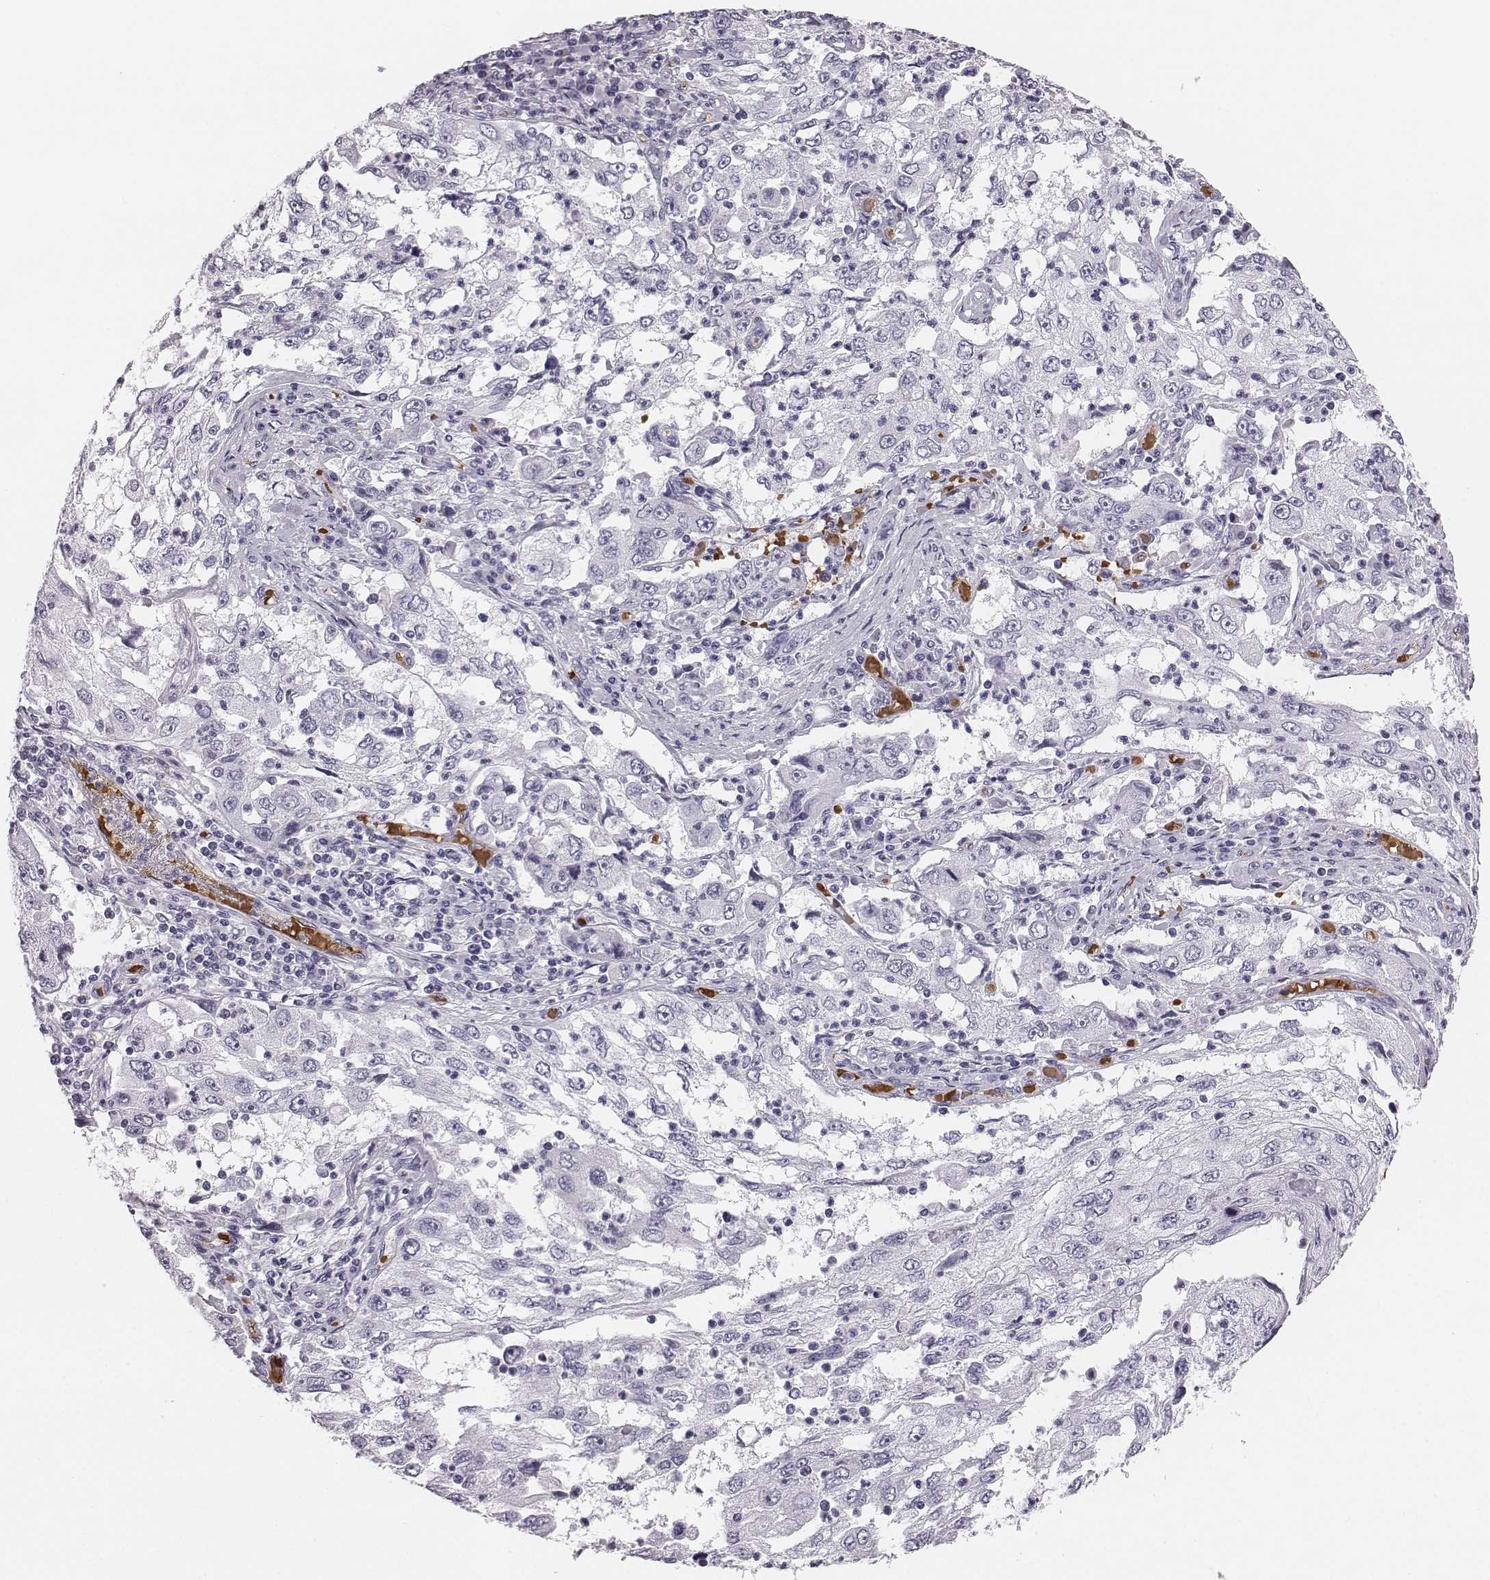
{"staining": {"intensity": "negative", "quantity": "none", "location": "none"}, "tissue": "cervical cancer", "cell_type": "Tumor cells", "image_type": "cancer", "snomed": [{"axis": "morphology", "description": "Squamous cell carcinoma, NOS"}, {"axis": "topography", "description": "Cervix"}], "caption": "Immunohistochemical staining of human cervical cancer (squamous cell carcinoma) exhibits no significant expression in tumor cells. The staining is performed using DAB brown chromogen with nuclei counter-stained in using hematoxylin.", "gene": "HBZ", "patient": {"sex": "female", "age": 36}}